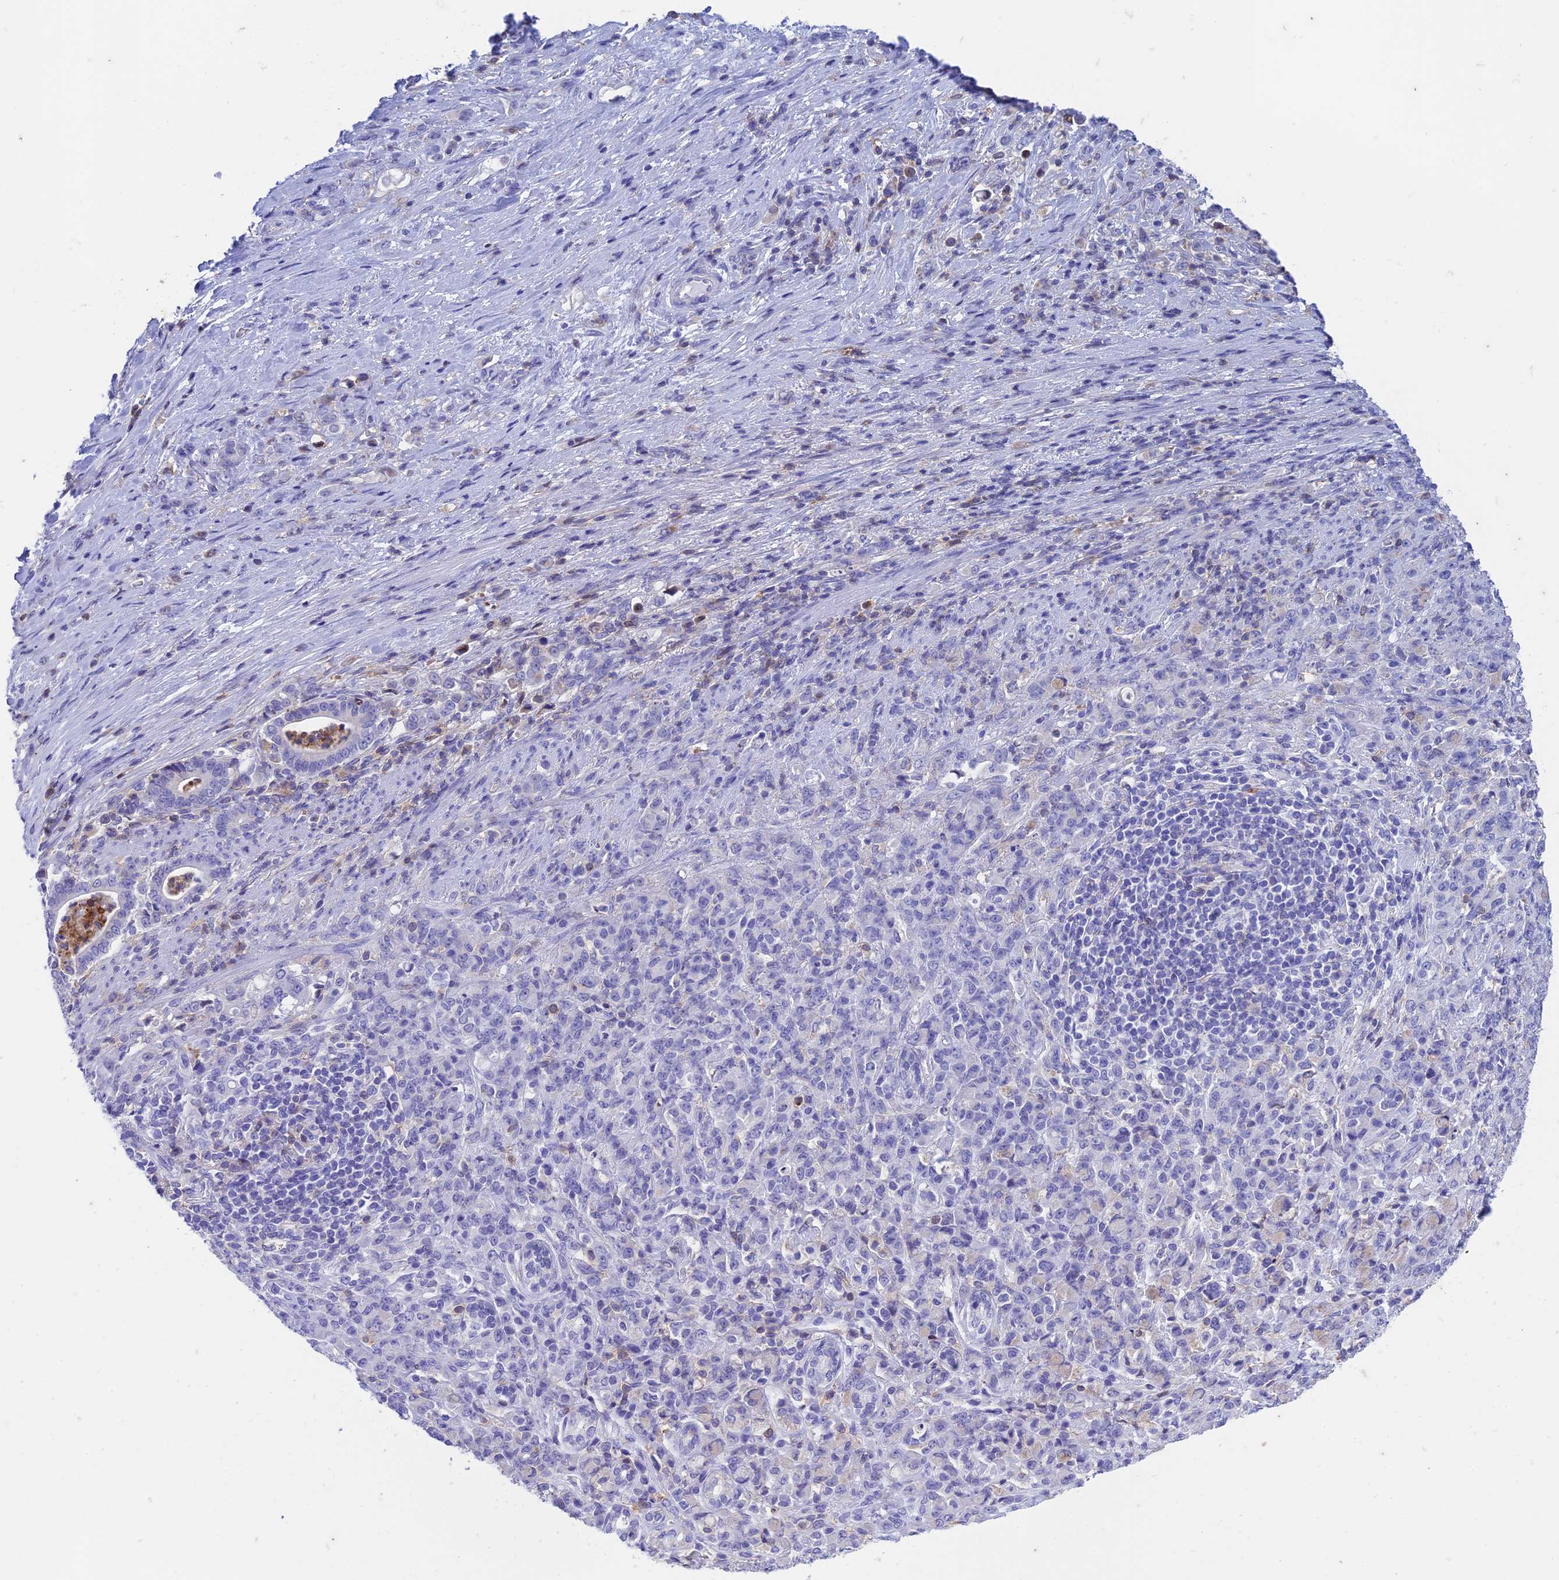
{"staining": {"intensity": "negative", "quantity": "none", "location": "none"}, "tissue": "stomach cancer", "cell_type": "Tumor cells", "image_type": "cancer", "snomed": [{"axis": "morphology", "description": "Adenocarcinoma, NOS"}, {"axis": "topography", "description": "Stomach"}], "caption": "High magnification brightfield microscopy of adenocarcinoma (stomach) stained with DAB (3,3'-diaminobenzidine) (brown) and counterstained with hematoxylin (blue): tumor cells show no significant expression.", "gene": "FGF7", "patient": {"sex": "female", "age": 79}}